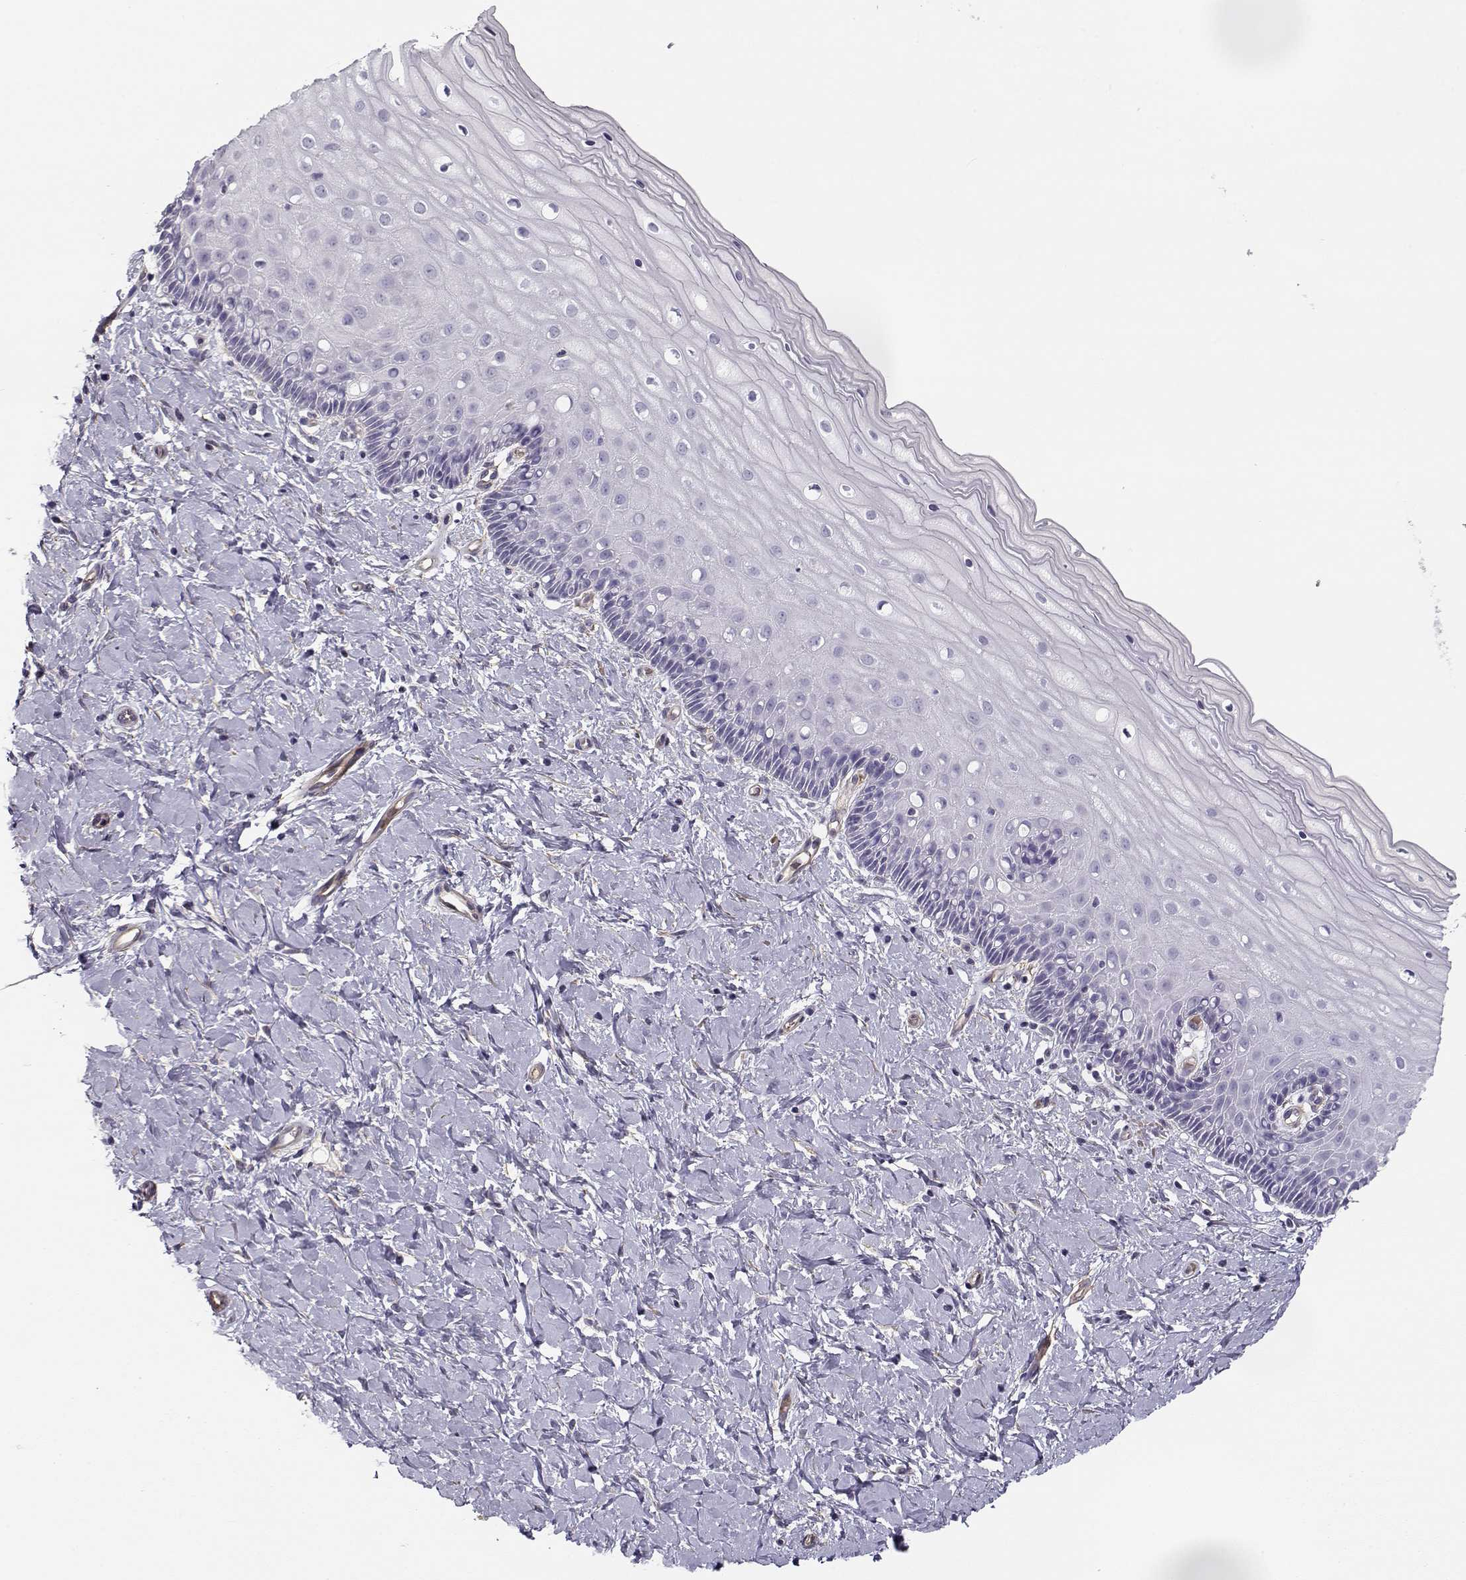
{"staining": {"intensity": "negative", "quantity": "none", "location": "none"}, "tissue": "cervix", "cell_type": "Glandular cells", "image_type": "normal", "snomed": [{"axis": "morphology", "description": "Normal tissue, NOS"}, {"axis": "topography", "description": "Cervix"}], "caption": "Immunohistochemistry (IHC) of normal cervix demonstrates no positivity in glandular cells.", "gene": "MYO1A", "patient": {"sex": "female", "age": 37}}